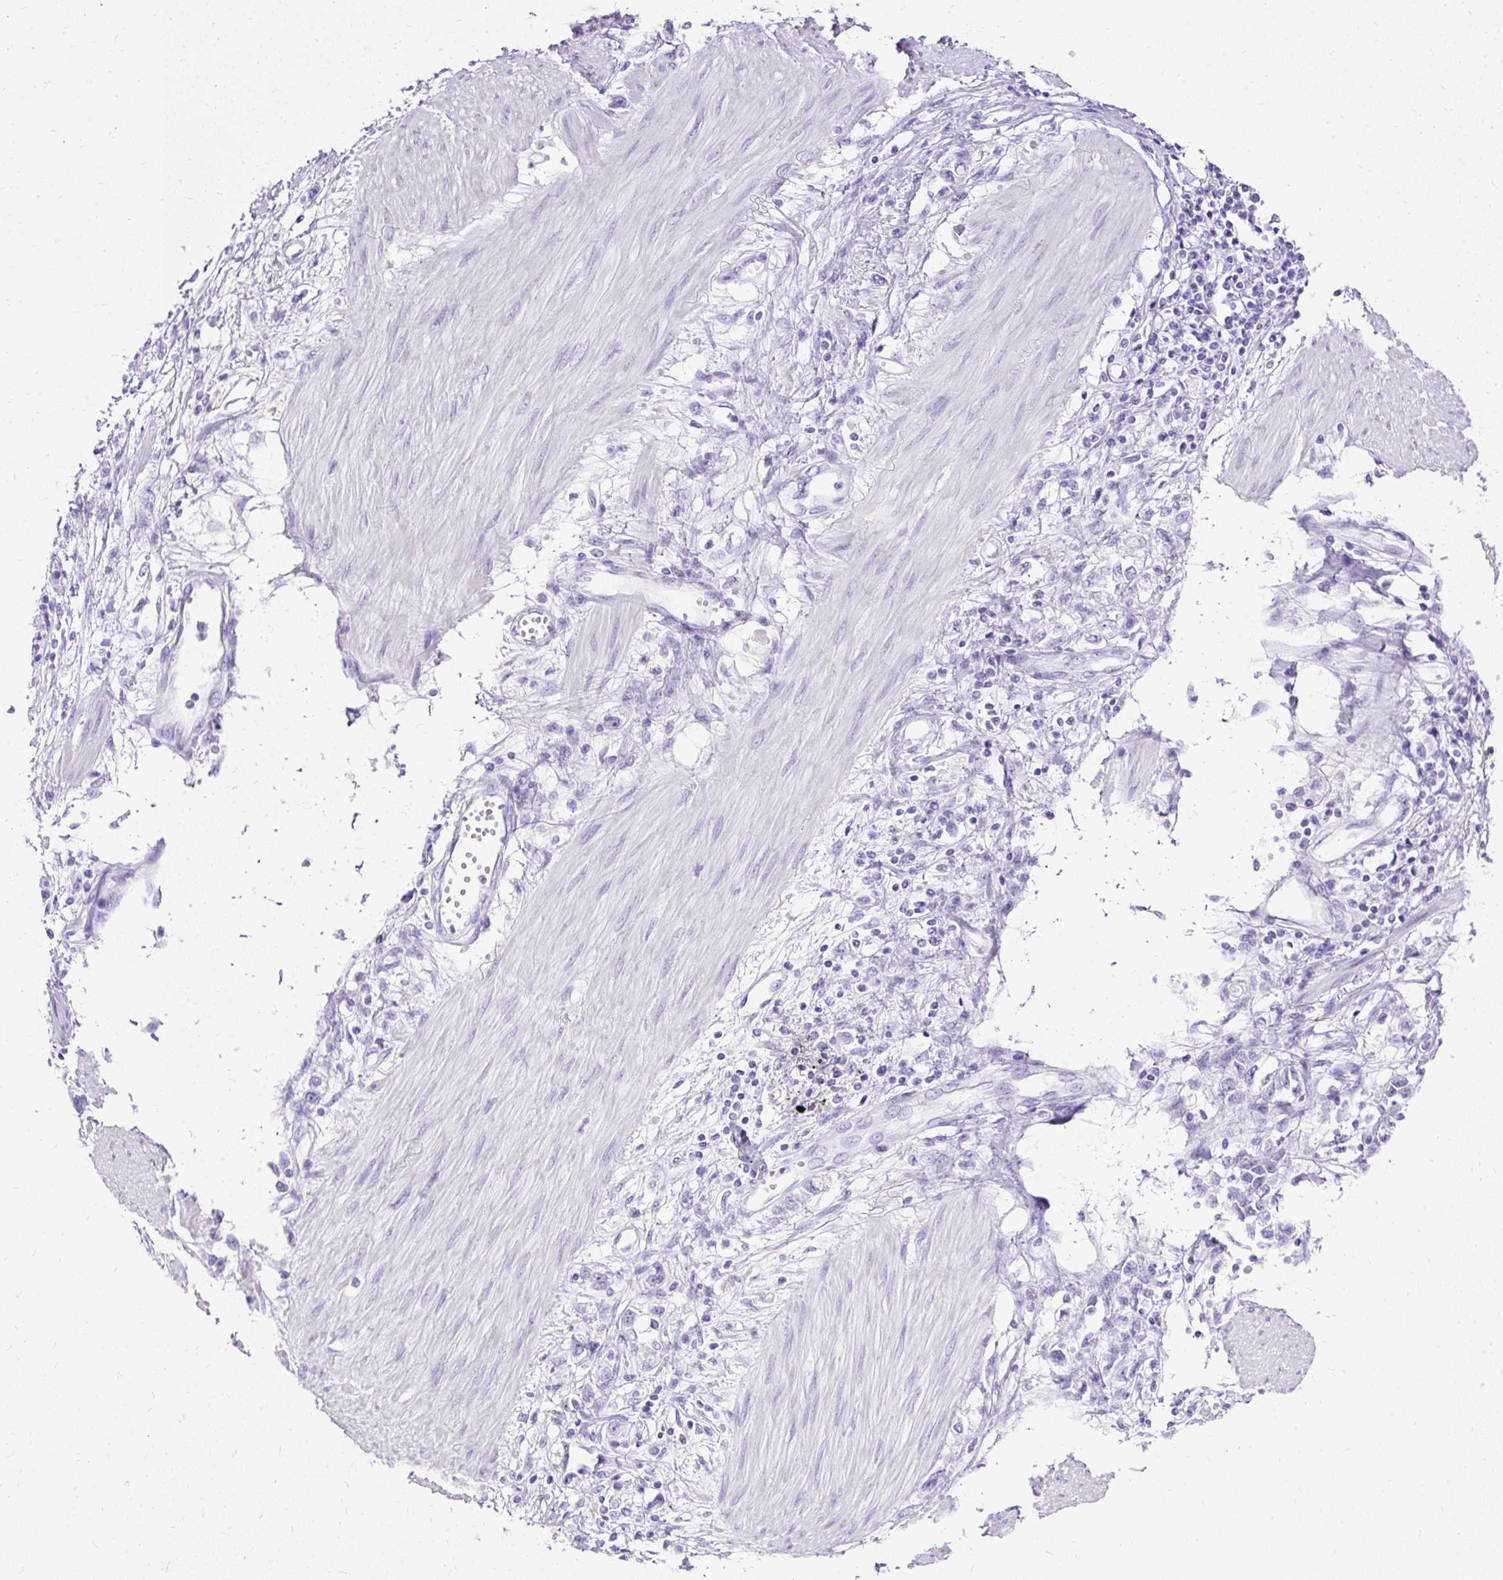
{"staining": {"intensity": "negative", "quantity": "none", "location": "none"}, "tissue": "stomach cancer", "cell_type": "Tumor cells", "image_type": "cancer", "snomed": [{"axis": "morphology", "description": "Adenocarcinoma, NOS"}, {"axis": "topography", "description": "Stomach"}], "caption": "Image shows no protein expression in tumor cells of stomach adenocarcinoma tissue. The staining is performed using DAB (3,3'-diaminobenzidine) brown chromogen with nuclei counter-stained in using hematoxylin.", "gene": "HEY1", "patient": {"sex": "female", "age": 76}}